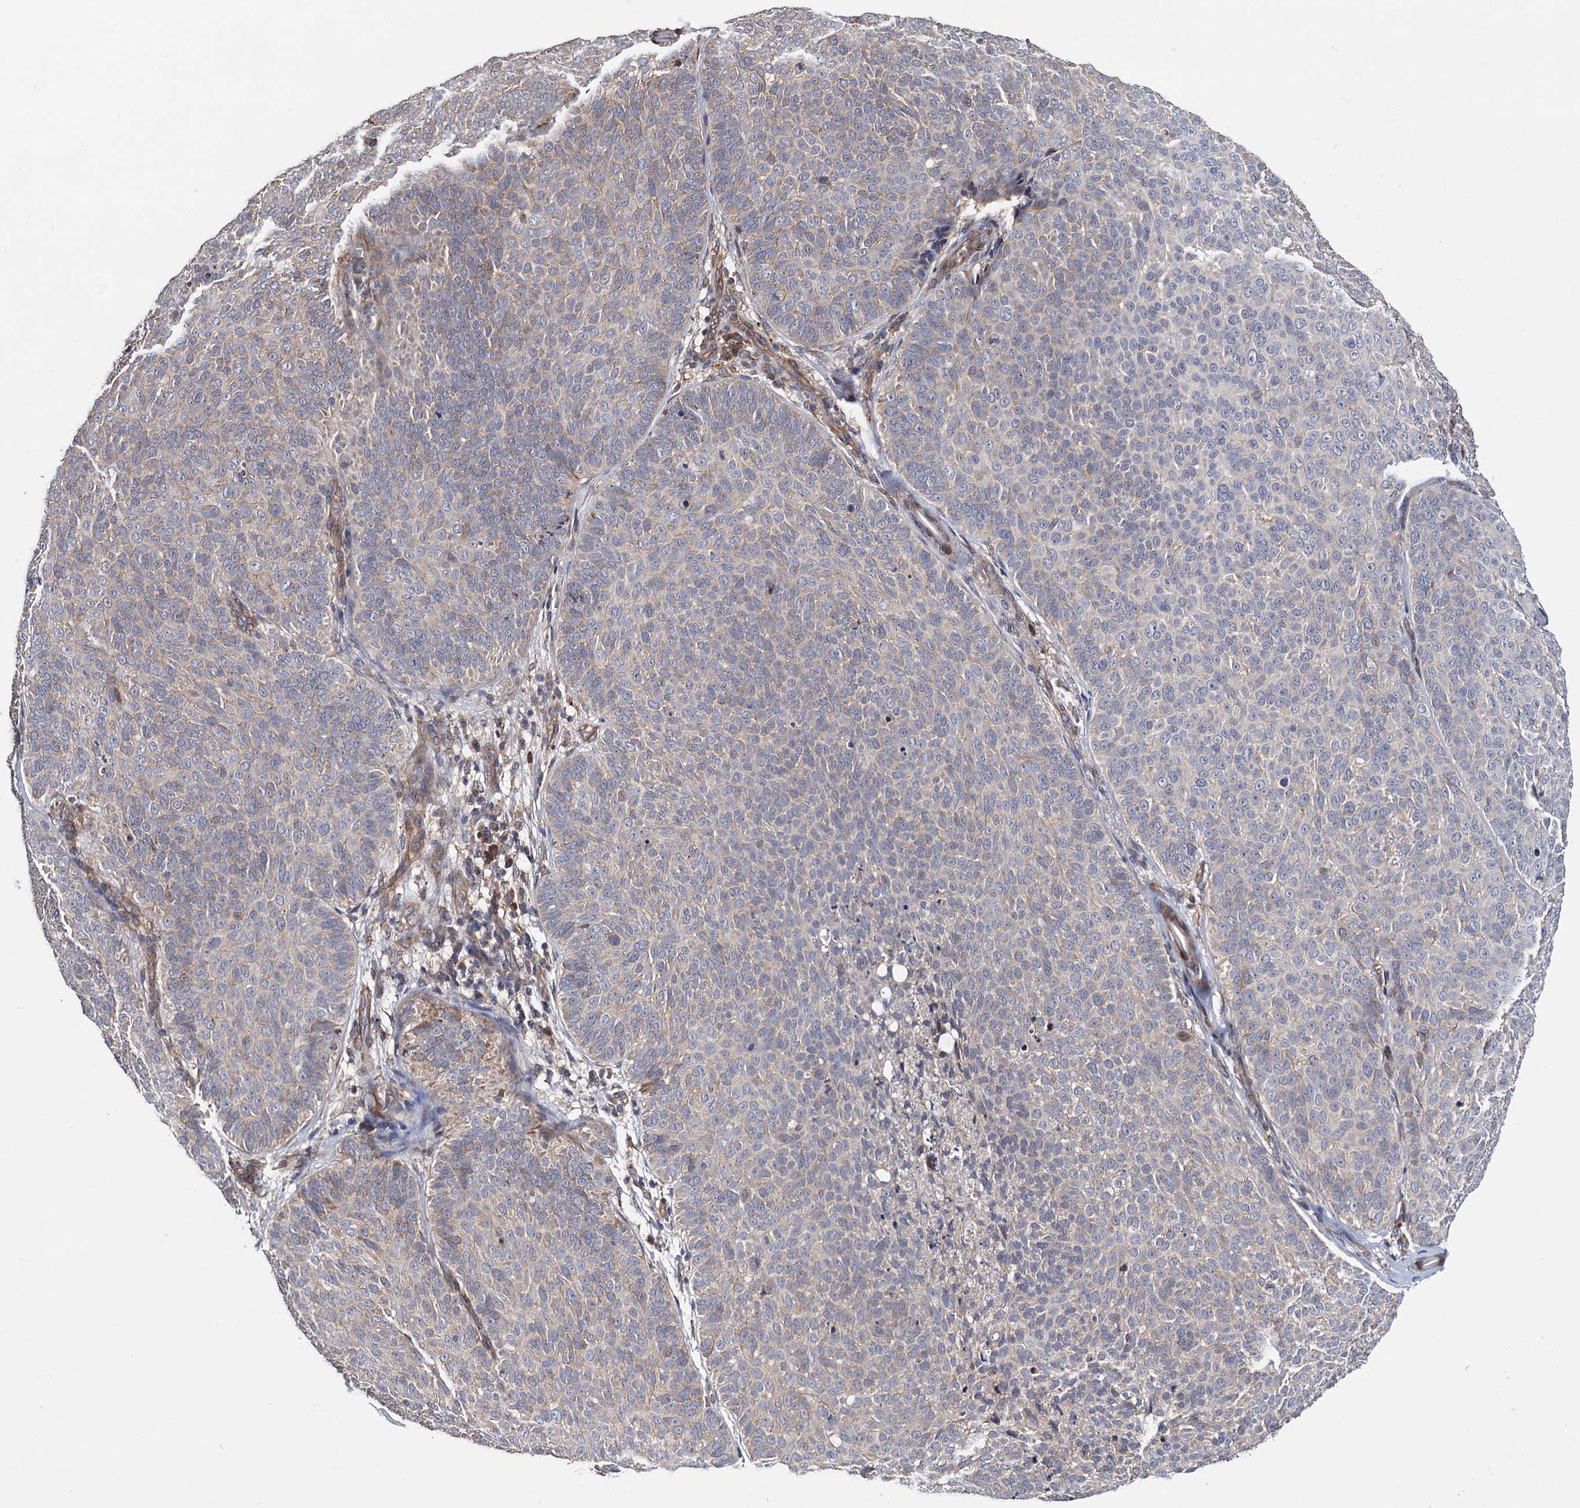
{"staining": {"intensity": "weak", "quantity": "25%-75%", "location": "cytoplasmic/membranous"}, "tissue": "skin cancer", "cell_type": "Tumor cells", "image_type": "cancer", "snomed": [{"axis": "morphology", "description": "Basal cell carcinoma"}, {"axis": "topography", "description": "Skin"}], "caption": "This photomicrograph demonstrates skin basal cell carcinoma stained with IHC to label a protein in brown. The cytoplasmic/membranous of tumor cells show weak positivity for the protein. Nuclei are counter-stained blue.", "gene": "FERMT2", "patient": {"sex": "male", "age": 85}}